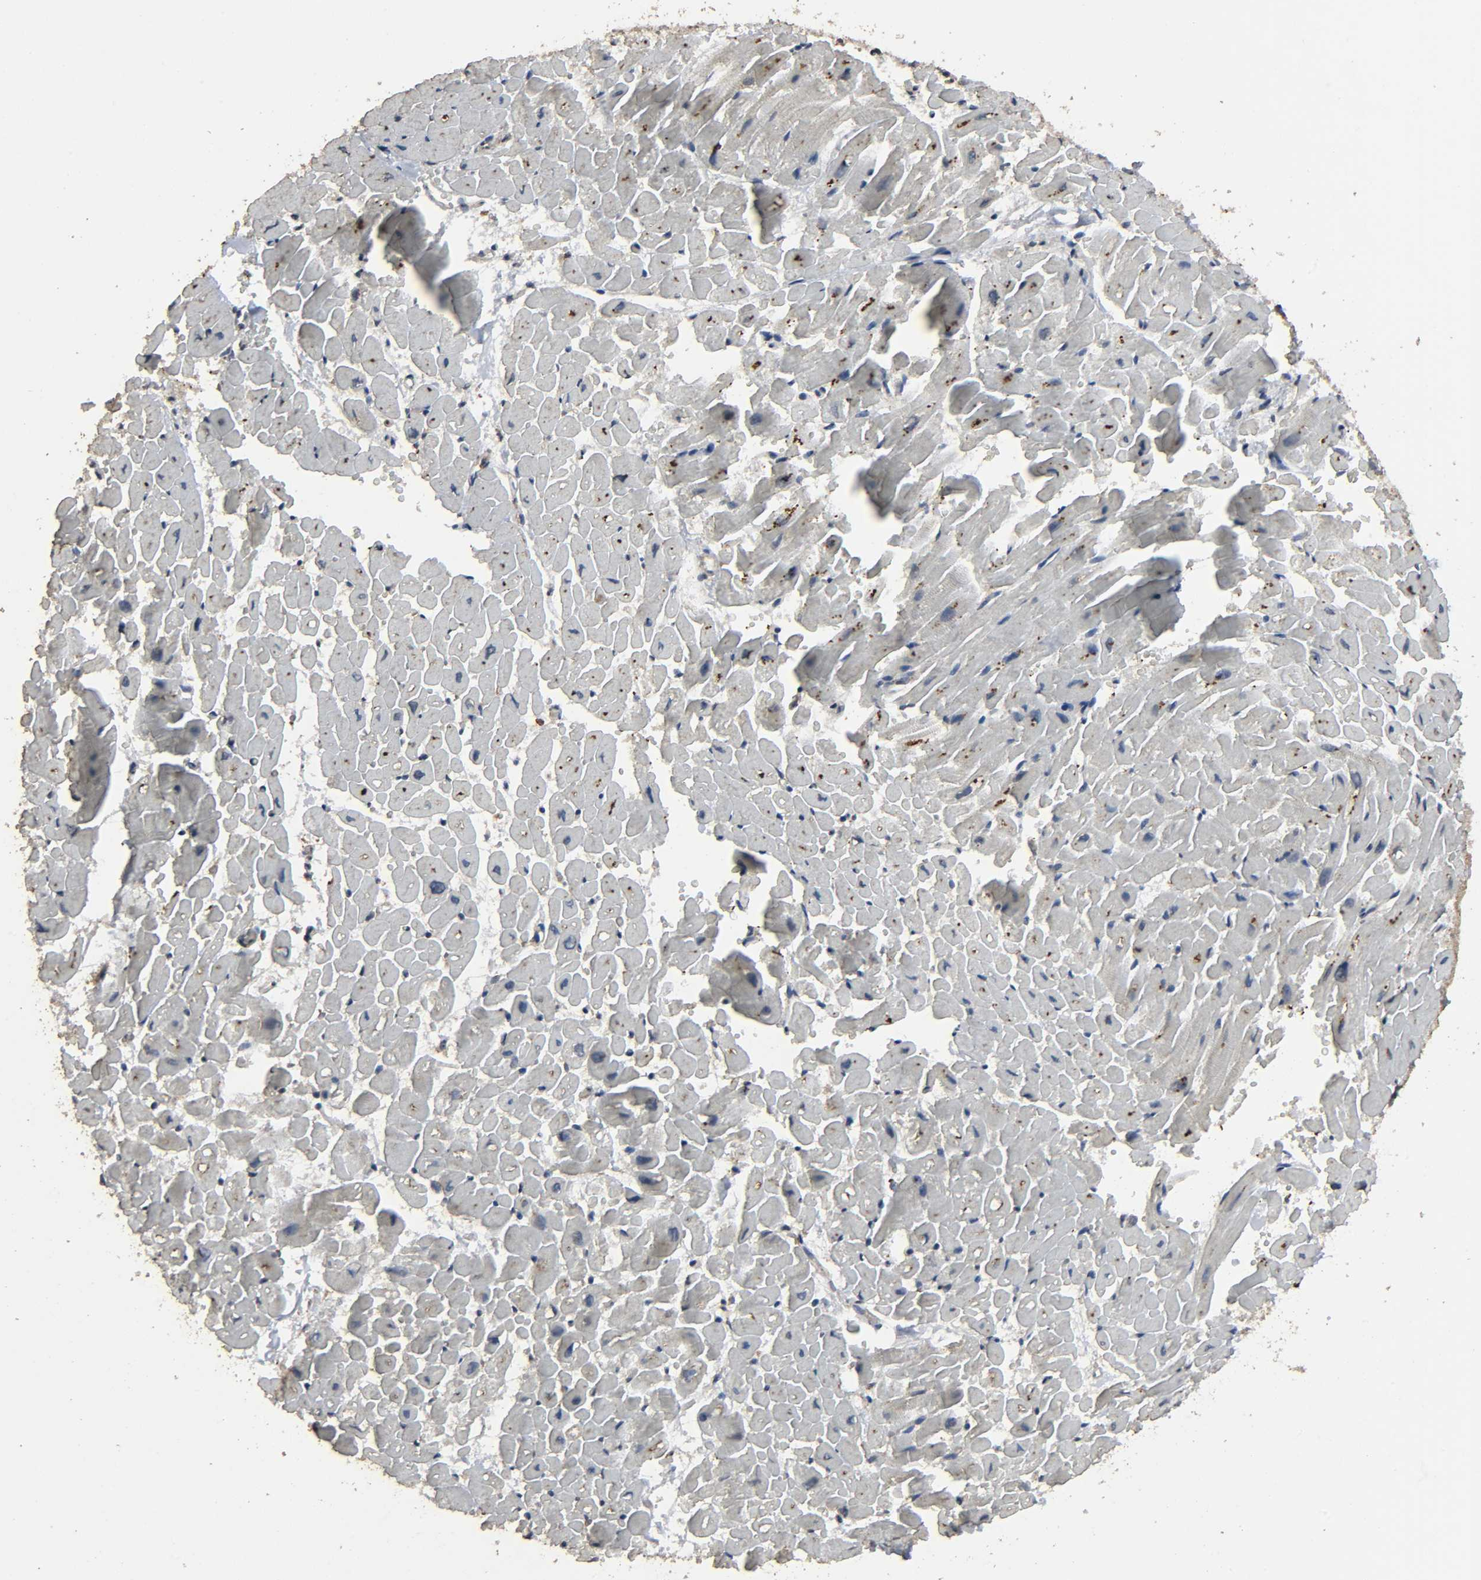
{"staining": {"intensity": "weak", "quantity": "<25%", "location": "cytoplasmic/membranous"}, "tissue": "heart muscle", "cell_type": "Cardiomyocytes", "image_type": "normal", "snomed": [{"axis": "morphology", "description": "Normal tissue, NOS"}, {"axis": "topography", "description": "Heart"}], "caption": "The photomicrograph shows no significant expression in cardiomyocytes of heart muscle. (Brightfield microscopy of DAB (3,3'-diaminobenzidine) IHC at high magnification).", "gene": "DDX6", "patient": {"sex": "male", "age": 45}}